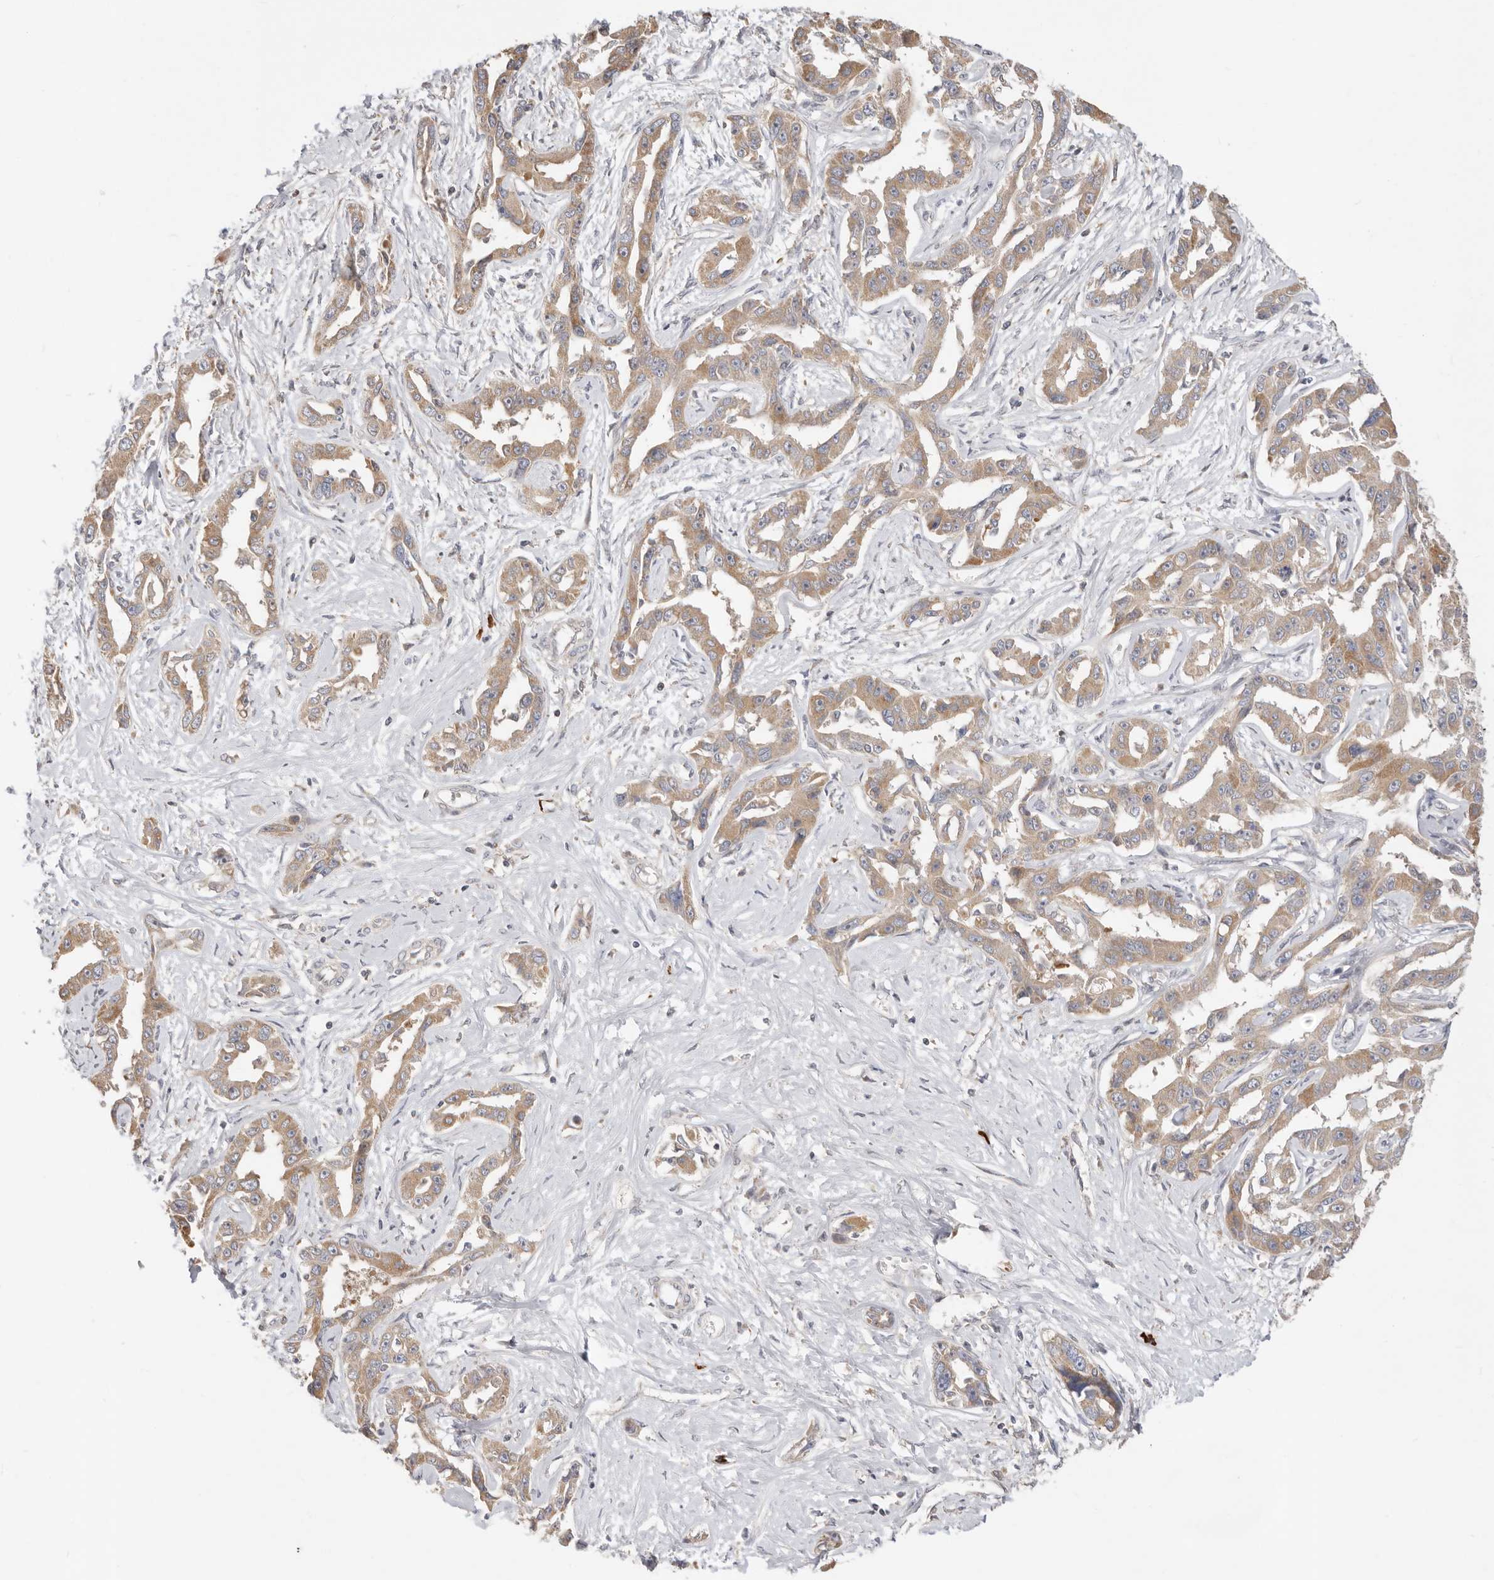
{"staining": {"intensity": "weak", "quantity": ">75%", "location": "cytoplasmic/membranous"}, "tissue": "liver cancer", "cell_type": "Tumor cells", "image_type": "cancer", "snomed": [{"axis": "morphology", "description": "Cholangiocarcinoma"}, {"axis": "topography", "description": "Liver"}], "caption": "Immunohistochemistry histopathology image of neoplastic tissue: cholangiocarcinoma (liver) stained using immunohistochemistry (IHC) exhibits low levels of weak protein expression localized specifically in the cytoplasmic/membranous of tumor cells, appearing as a cytoplasmic/membranous brown color.", "gene": "USH1C", "patient": {"sex": "male", "age": 59}}